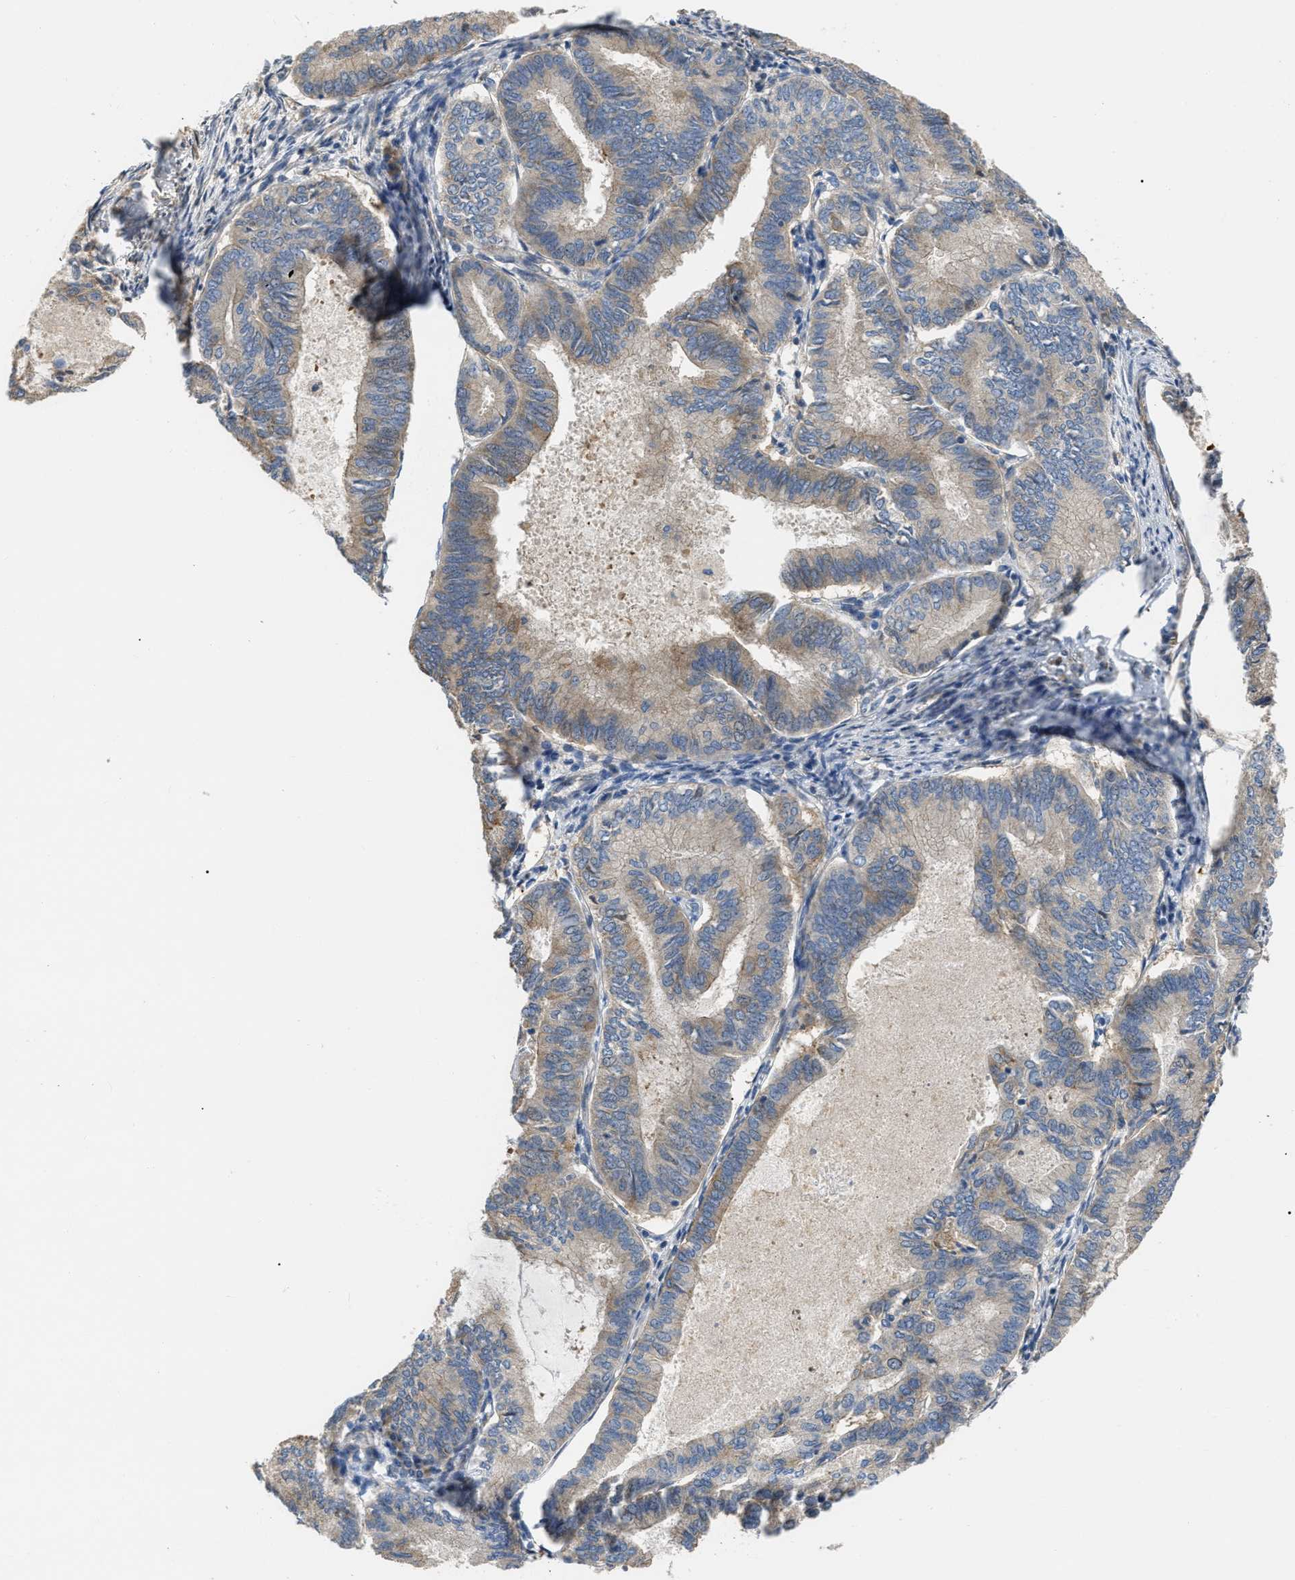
{"staining": {"intensity": "weak", "quantity": "25%-75%", "location": "cytoplasmic/membranous"}, "tissue": "endometrial cancer", "cell_type": "Tumor cells", "image_type": "cancer", "snomed": [{"axis": "morphology", "description": "Adenocarcinoma, NOS"}, {"axis": "topography", "description": "Endometrium"}], "caption": "A photomicrograph showing weak cytoplasmic/membranous staining in about 25%-75% of tumor cells in endometrial adenocarcinoma, as visualized by brown immunohistochemical staining.", "gene": "DHX58", "patient": {"sex": "female", "age": 86}}